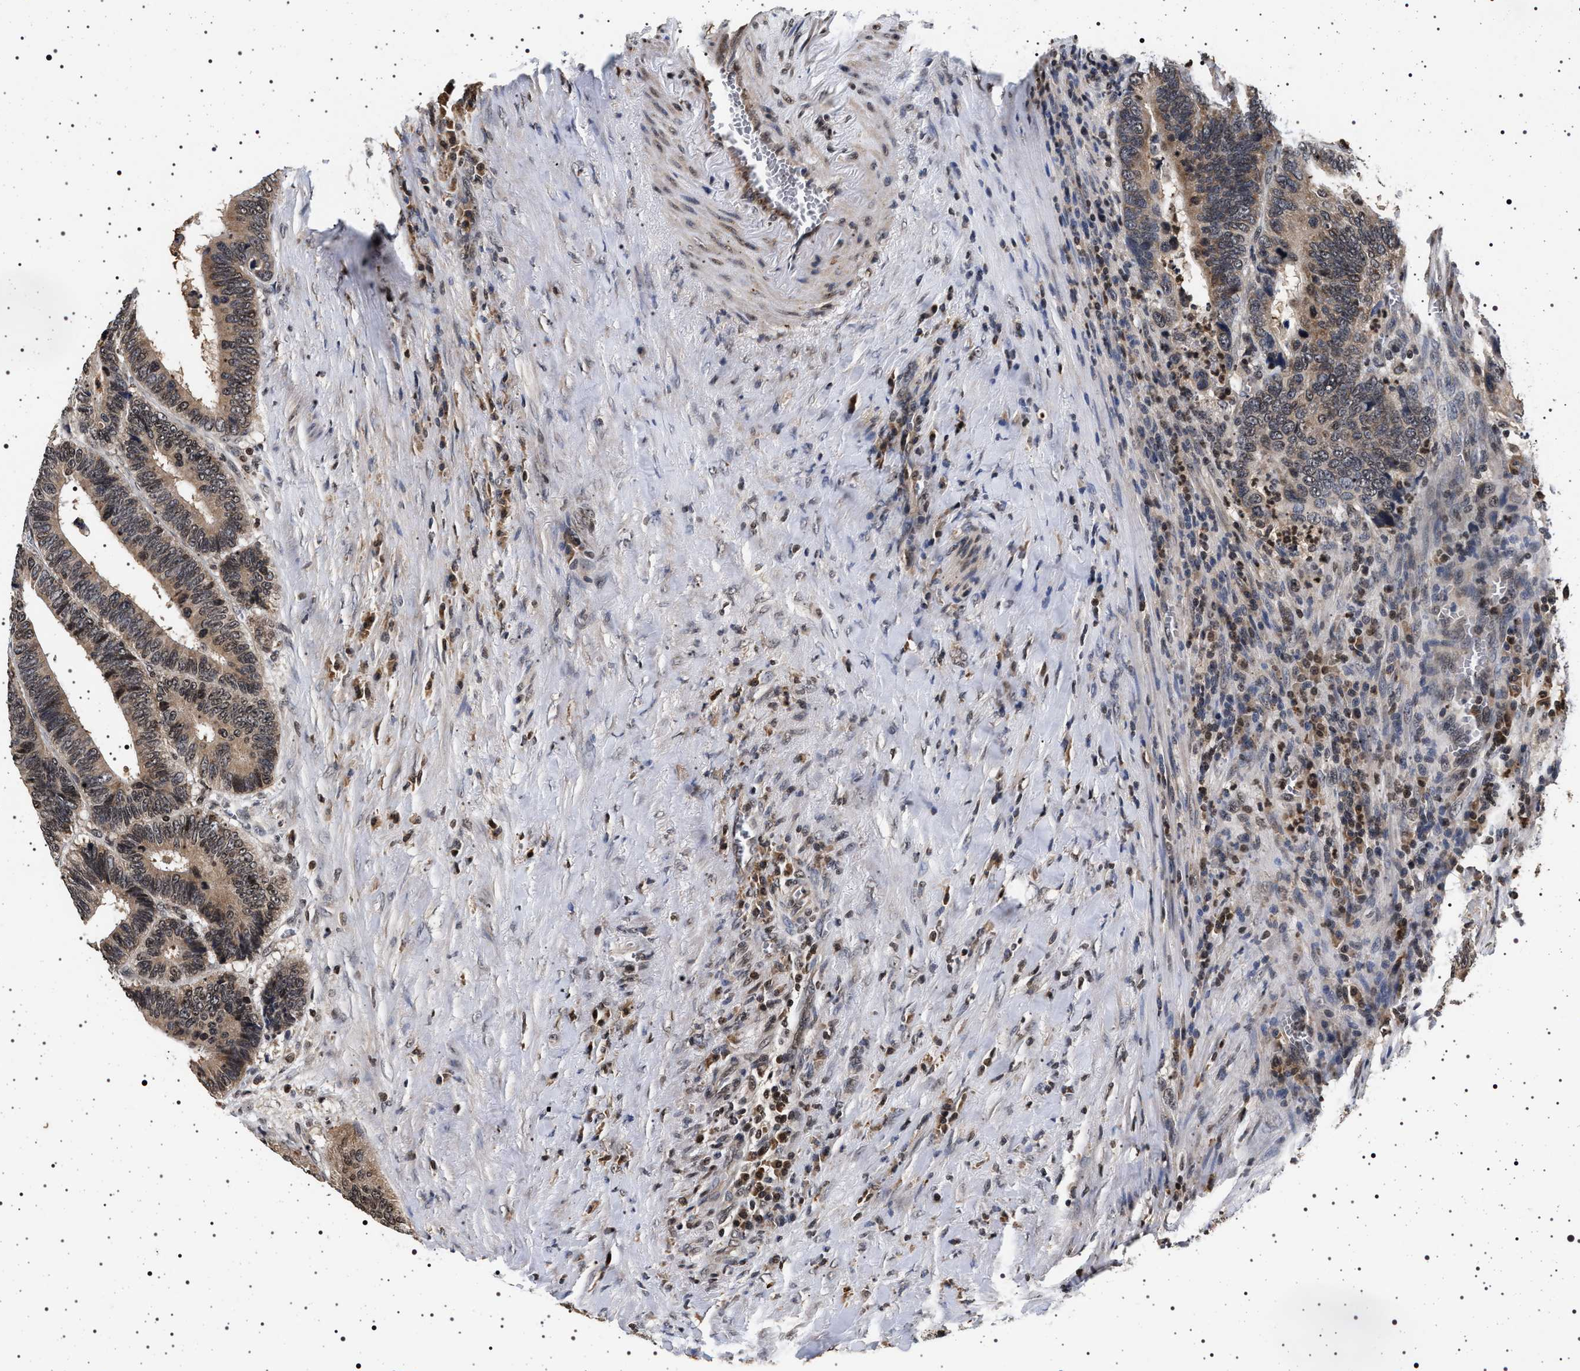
{"staining": {"intensity": "weak", "quantity": ">75%", "location": "cytoplasmic/membranous"}, "tissue": "colorectal cancer", "cell_type": "Tumor cells", "image_type": "cancer", "snomed": [{"axis": "morphology", "description": "Adenocarcinoma, NOS"}, {"axis": "topography", "description": "Colon"}], "caption": "Immunohistochemistry histopathology image of human adenocarcinoma (colorectal) stained for a protein (brown), which reveals low levels of weak cytoplasmic/membranous expression in about >75% of tumor cells.", "gene": "CDKN1B", "patient": {"sex": "male", "age": 72}}